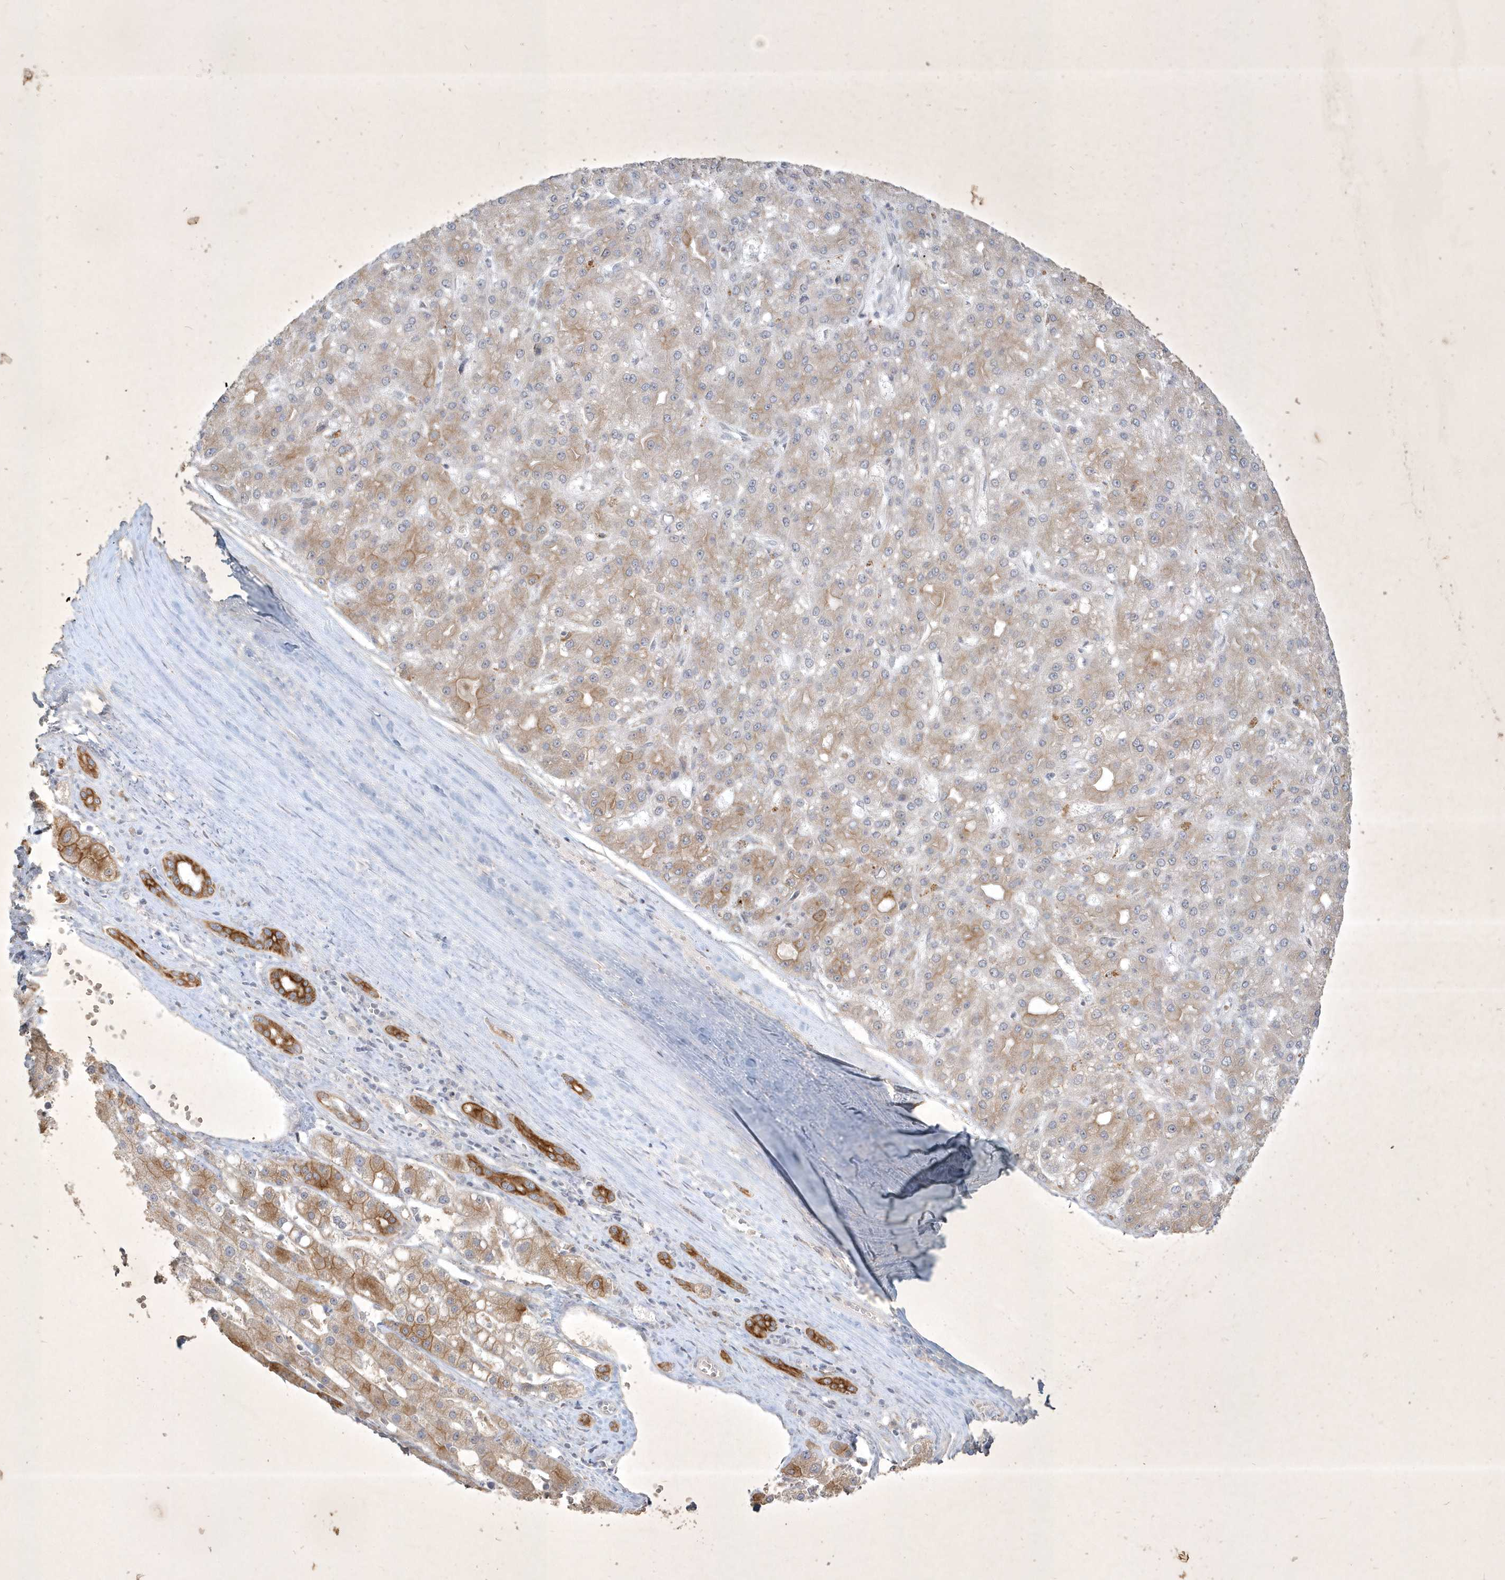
{"staining": {"intensity": "weak", "quantity": "25%-75%", "location": "cytoplasmic/membranous"}, "tissue": "liver cancer", "cell_type": "Tumor cells", "image_type": "cancer", "snomed": [{"axis": "morphology", "description": "Carcinoma, Hepatocellular, NOS"}, {"axis": "topography", "description": "Liver"}], "caption": "A histopathology image of human liver hepatocellular carcinoma stained for a protein shows weak cytoplasmic/membranous brown staining in tumor cells.", "gene": "BOD1", "patient": {"sex": "male", "age": 67}}